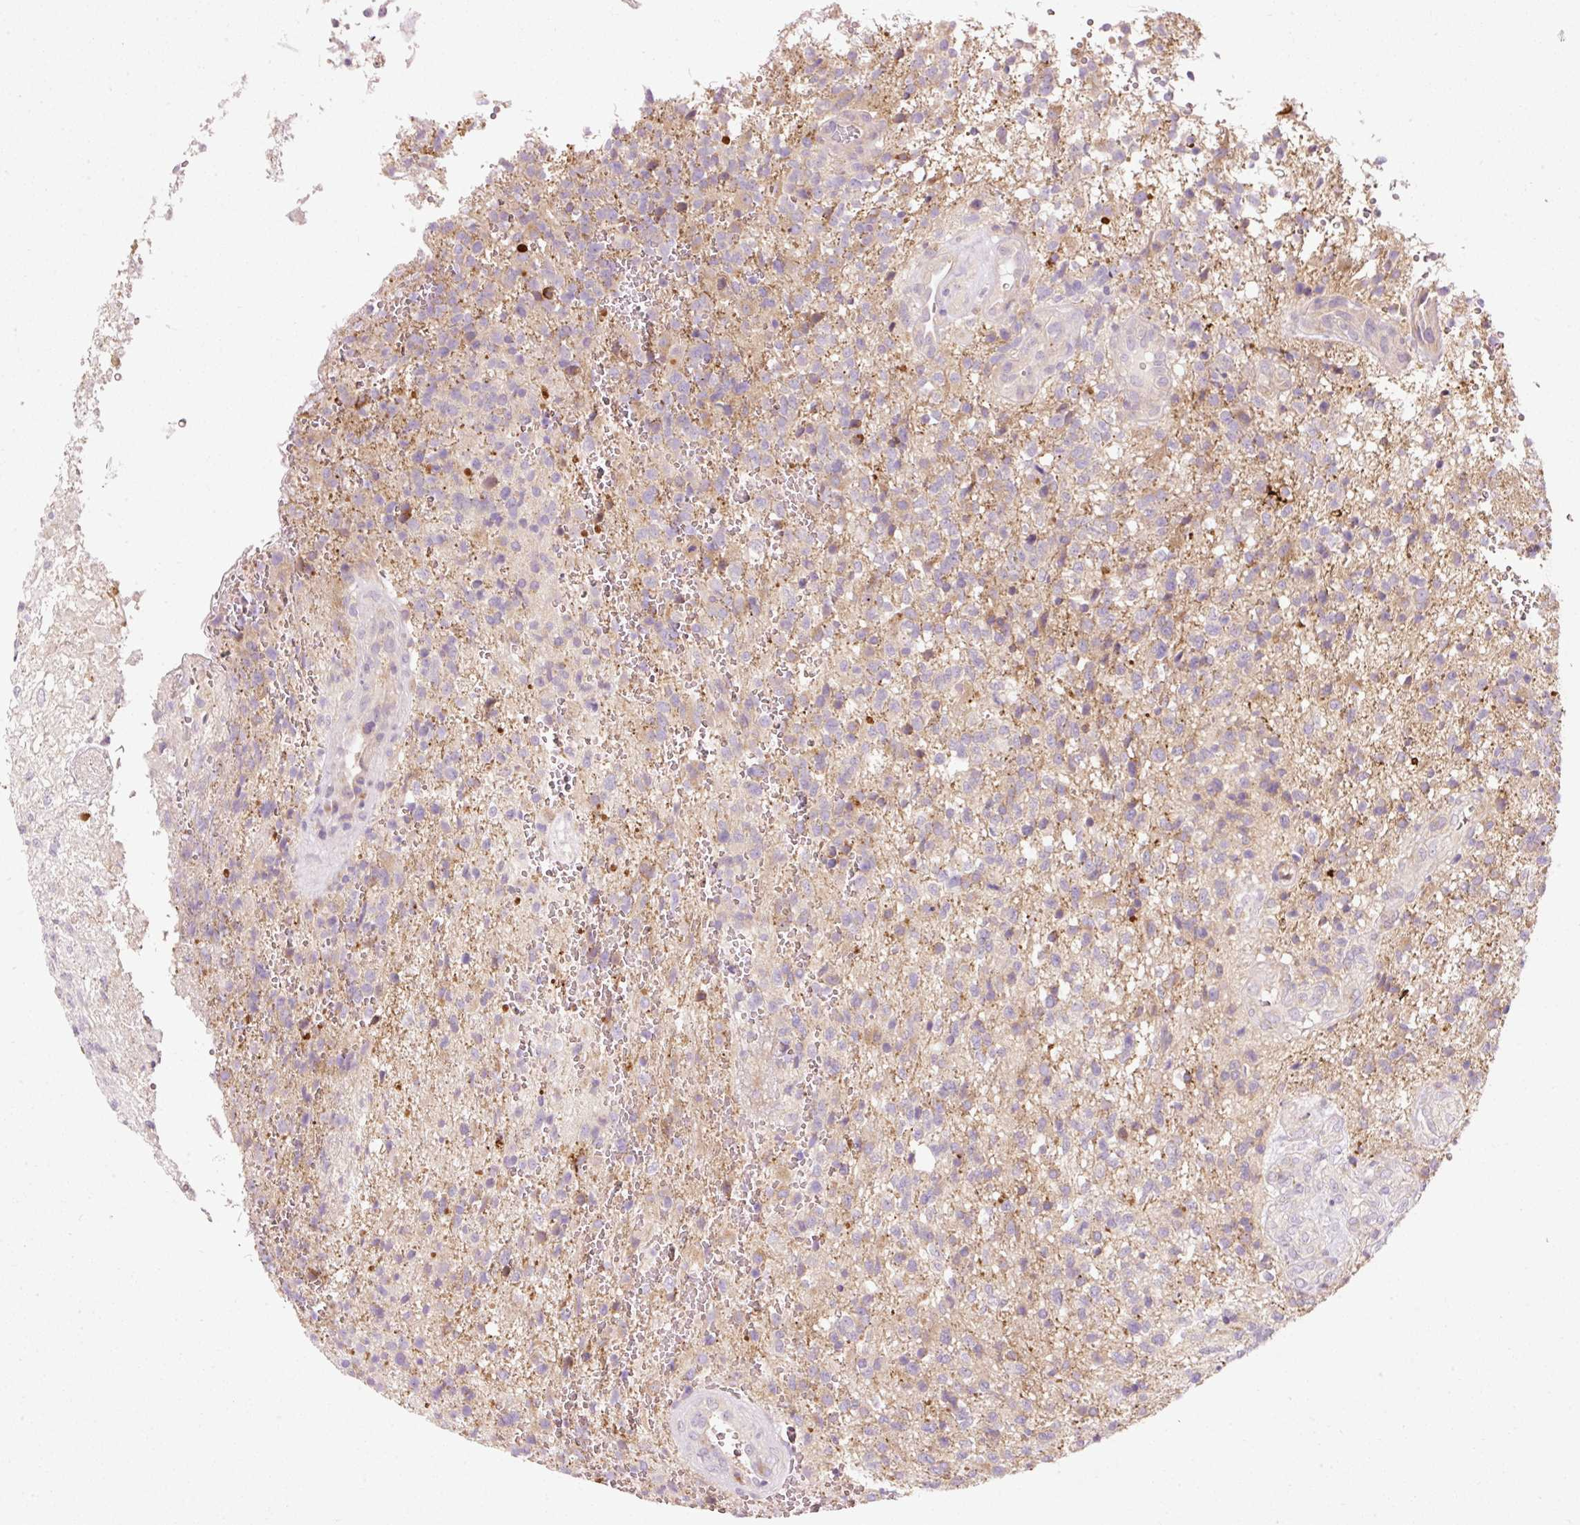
{"staining": {"intensity": "negative", "quantity": "none", "location": "none"}, "tissue": "glioma", "cell_type": "Tumor cells", "image_type": "cancer", "snomed": [{"axis": "morphology", "description": "Glioma, malignant, High grade"}, {"axis": "topography", "description": "Brain"}], "caption": "High power microscopy micrograph of an immunohistochemistry (IHC) histopathology image of malignant high-grade glioma, revealing no significant positivity in tumor cells.", "gene": "NAPA", "patient": {"sex": "male", "age": 56}}